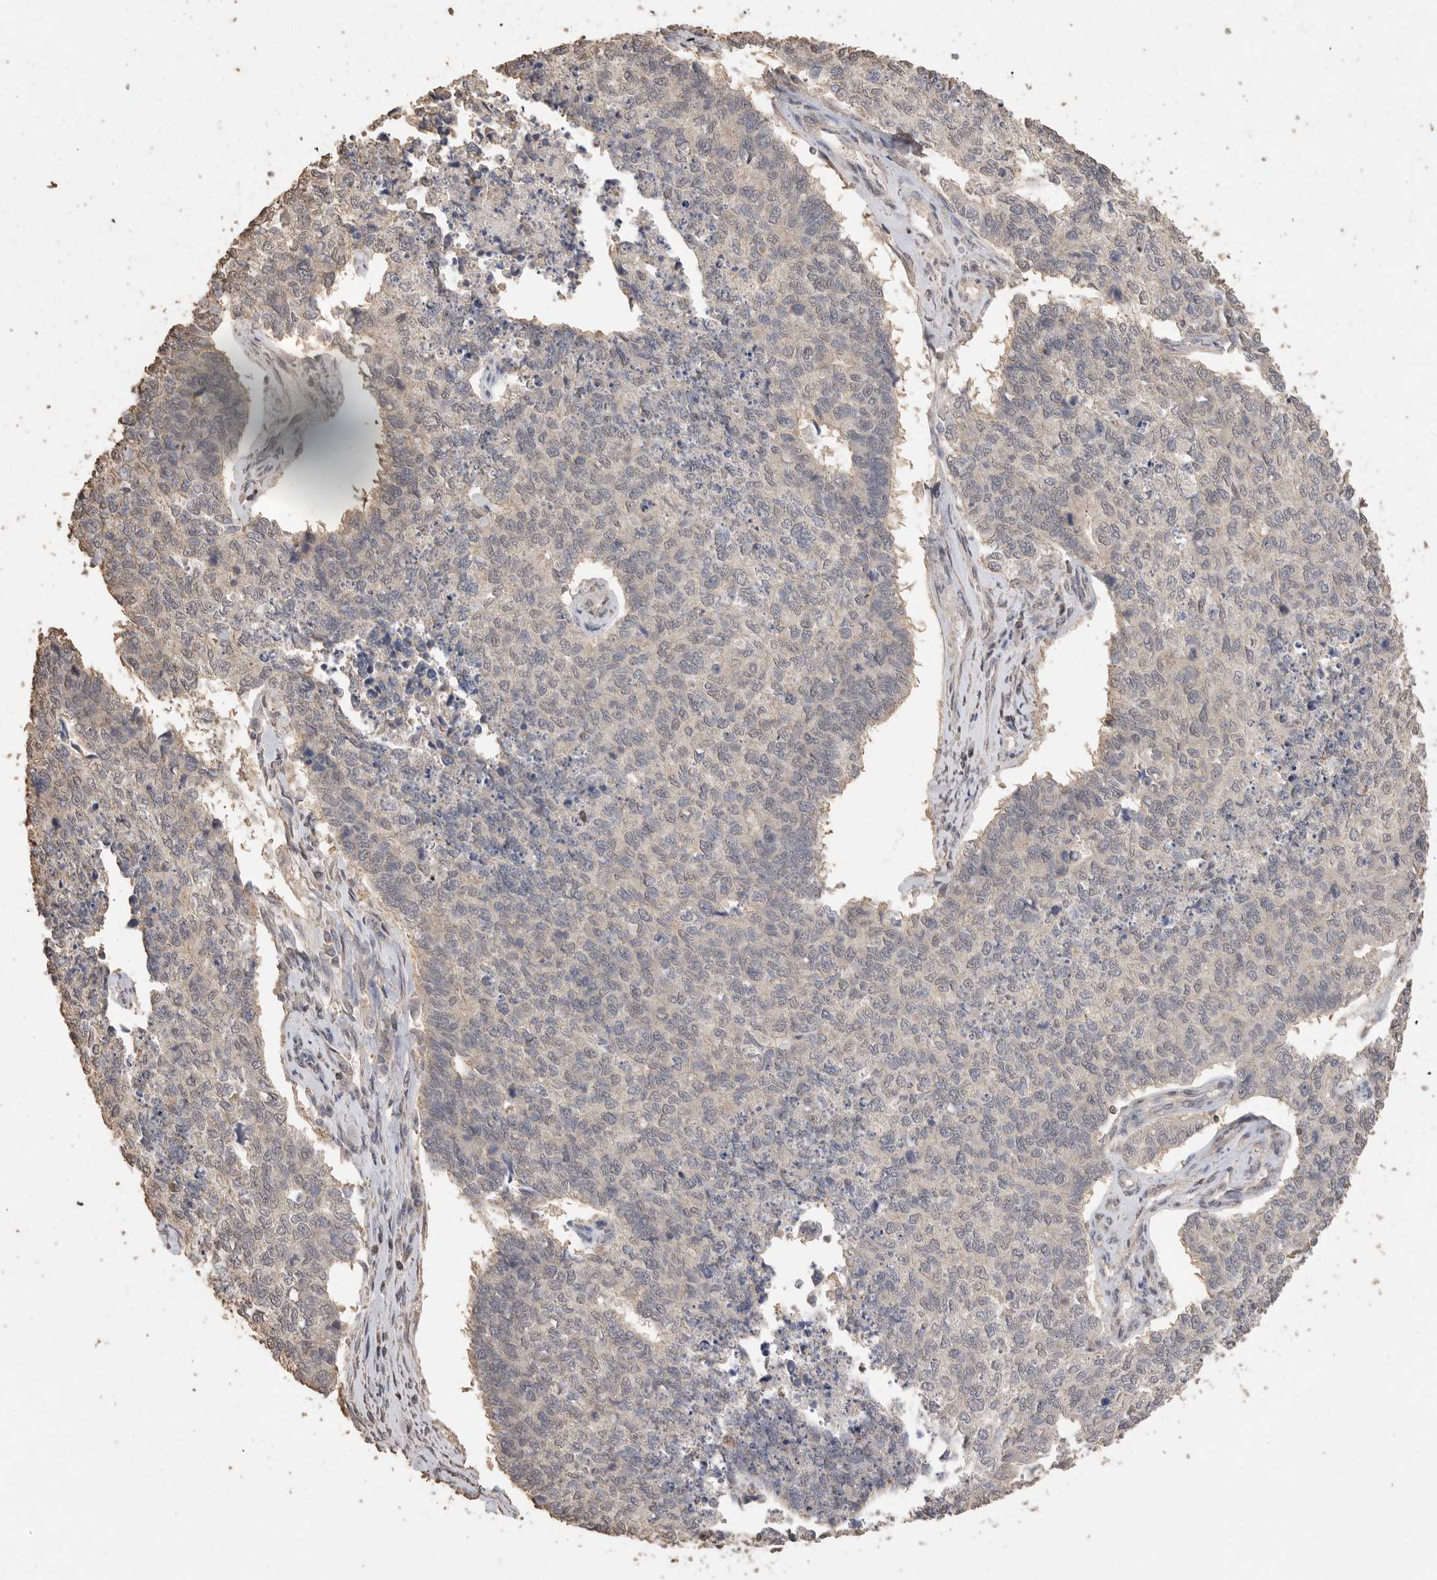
{"staining": {"intensity": "weak", "quantity": "<25%", "location": "cytoplasmic/membranous,nuclear"}, "tissue": "cervical cancer", "cell_type": "Tumor cells", "image_type": "cancer", "snomed": [{"axis": "morphology", "description": "Squamous cell carcinoma, NOS"}, {"axis": "topography", "description": "Cervix"}], "caption": "IHC photomicrograph of human cervical squamous cell carcinoma stained for a protein (brown), which reveals no expression in tumor cells. (DAB (3,3'-diaminobenzidine) IHC visualized using brightfield microscopy, high magnification).", "gene": "MAP2K1", "patient": {"sex": "female", "age": 63}}